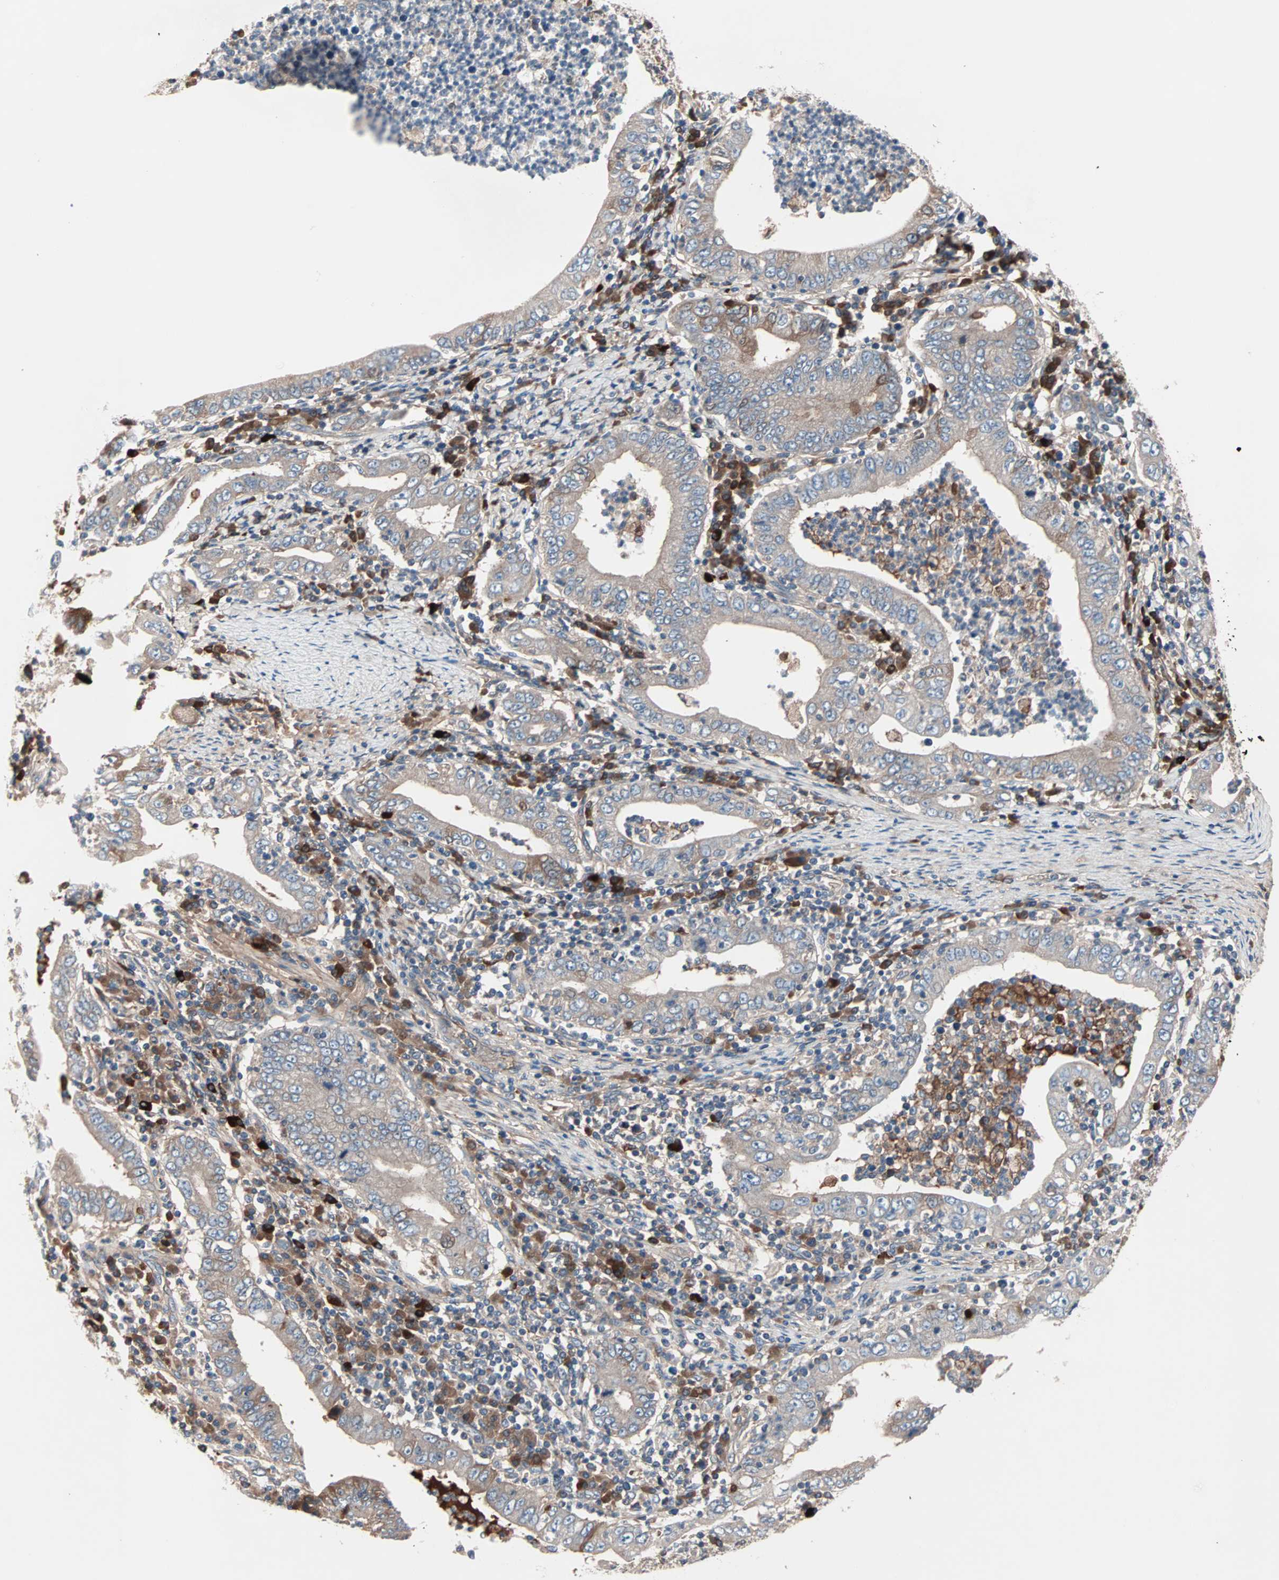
{"staining": {"intensity": "weak", "quantity": ">75%", "location": "cytoplasmic/membranous"}, "tissue": "stomach cancer", "cell_type": "Tumor cells", "image_type": "cancer", "snomed": [{"axis": "morphology", "description": "Normal tissue, NOS"}, {"axis": "morphology", "description": "Adenocarcinoma, NOS"}, {"axis": "topography", "description": "Esophagus"}, {"axis": "topography", "description": "Stomach, upper"}, {"axis": "topography", "description": "Peripheral nerve tissue"}], "caption": "Stomach adenocarcinoma was stained to show a protein in brown. There is low levels of weak cytoplasmic/membranous expression in about >75% of tumor cells.", "gene": "CAD", "patient": {"sex": "male", "age": 62}}